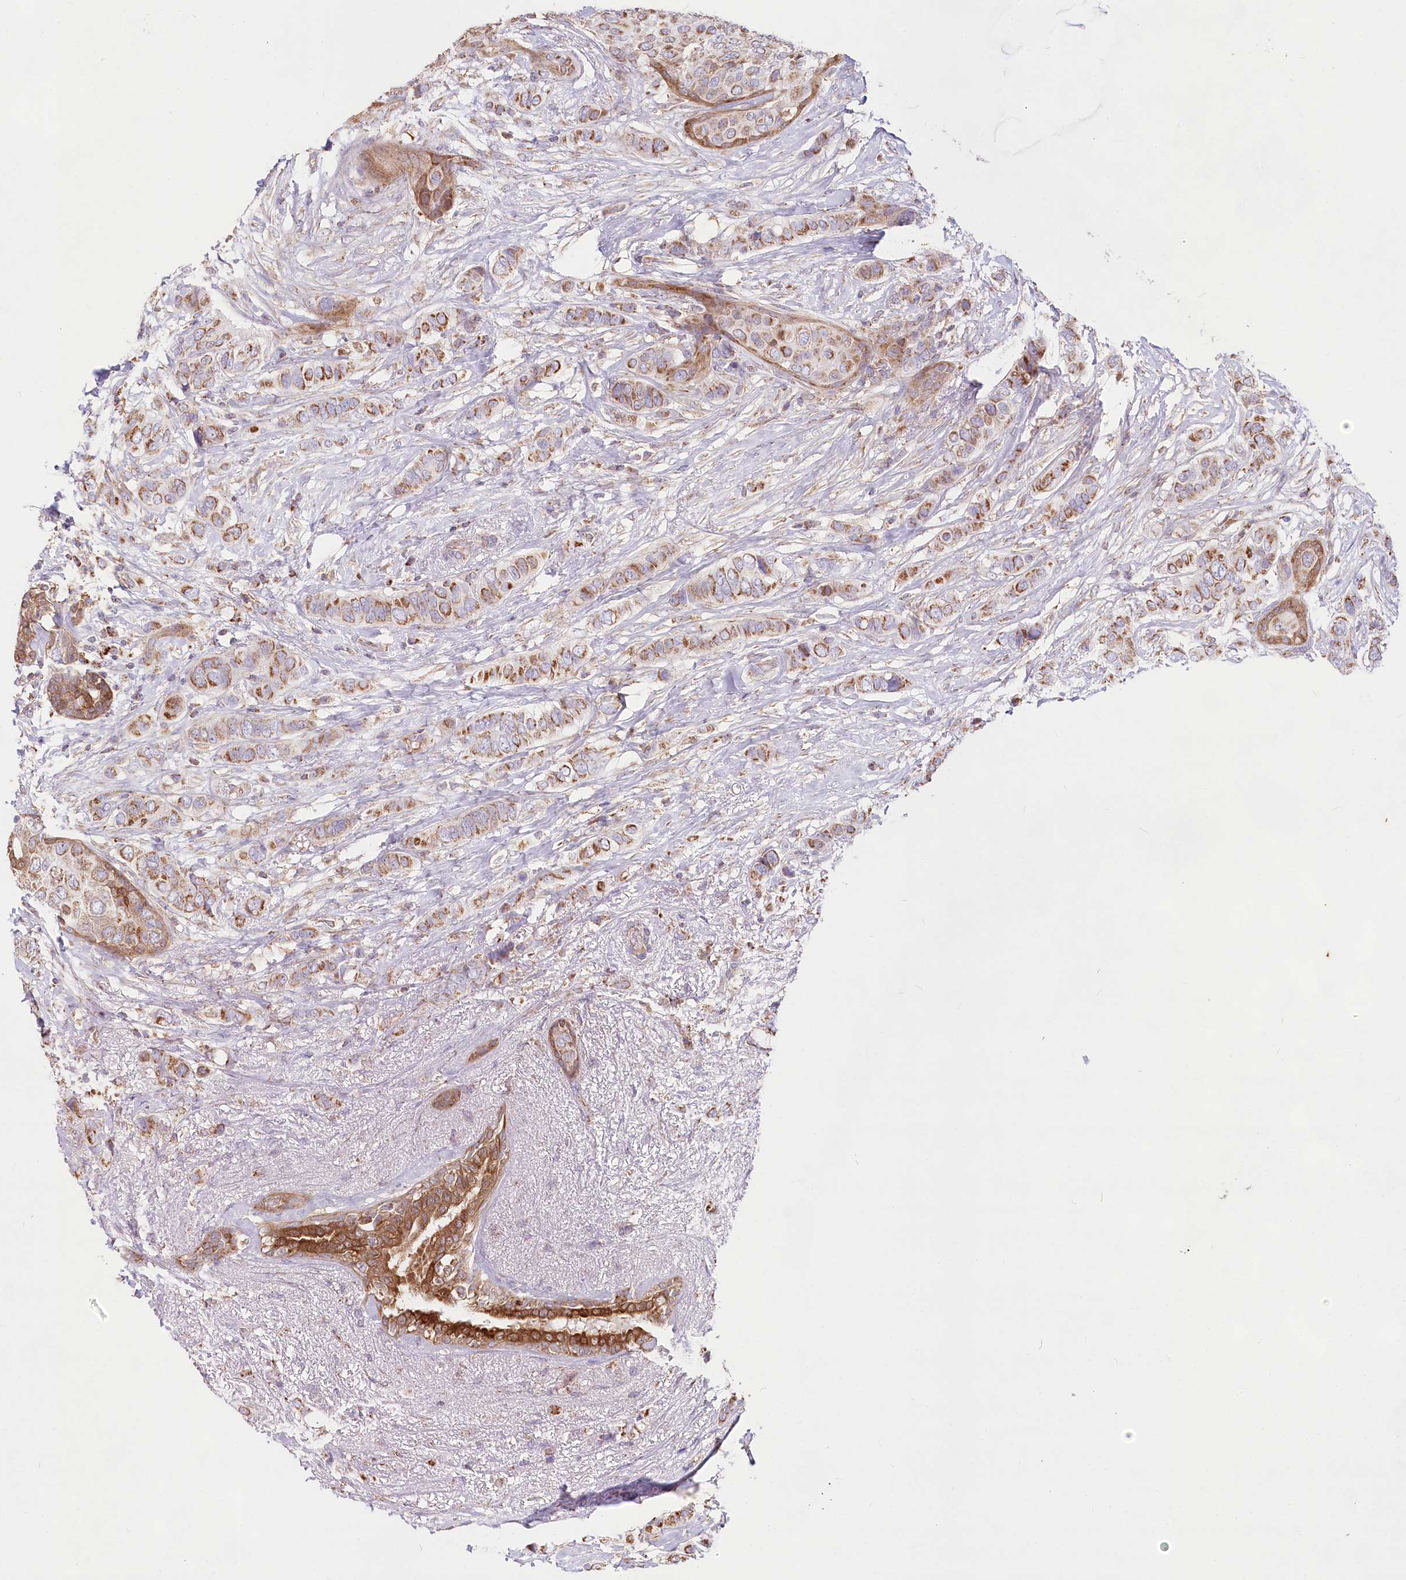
{"staining": {"intensity": "moderate", "quantity": ">75%", "location": "cytoplasmic/membranous"}, "tissue": "breast cancer", "cell_type": "Tumor cells", "image_type": "cancer", "snomed": [{"axis": "morphology", "description": "Lobular carcinoma"}, {"axis": "topography", "description": "Breast"}], "caption": "Moderate cytoplasmic/membranous positivity is seen in about >75% of tumor cells in breast lobular carcinoma.", "gene": "TASOR2", "patient": {"sex": "female", "age": 51}}